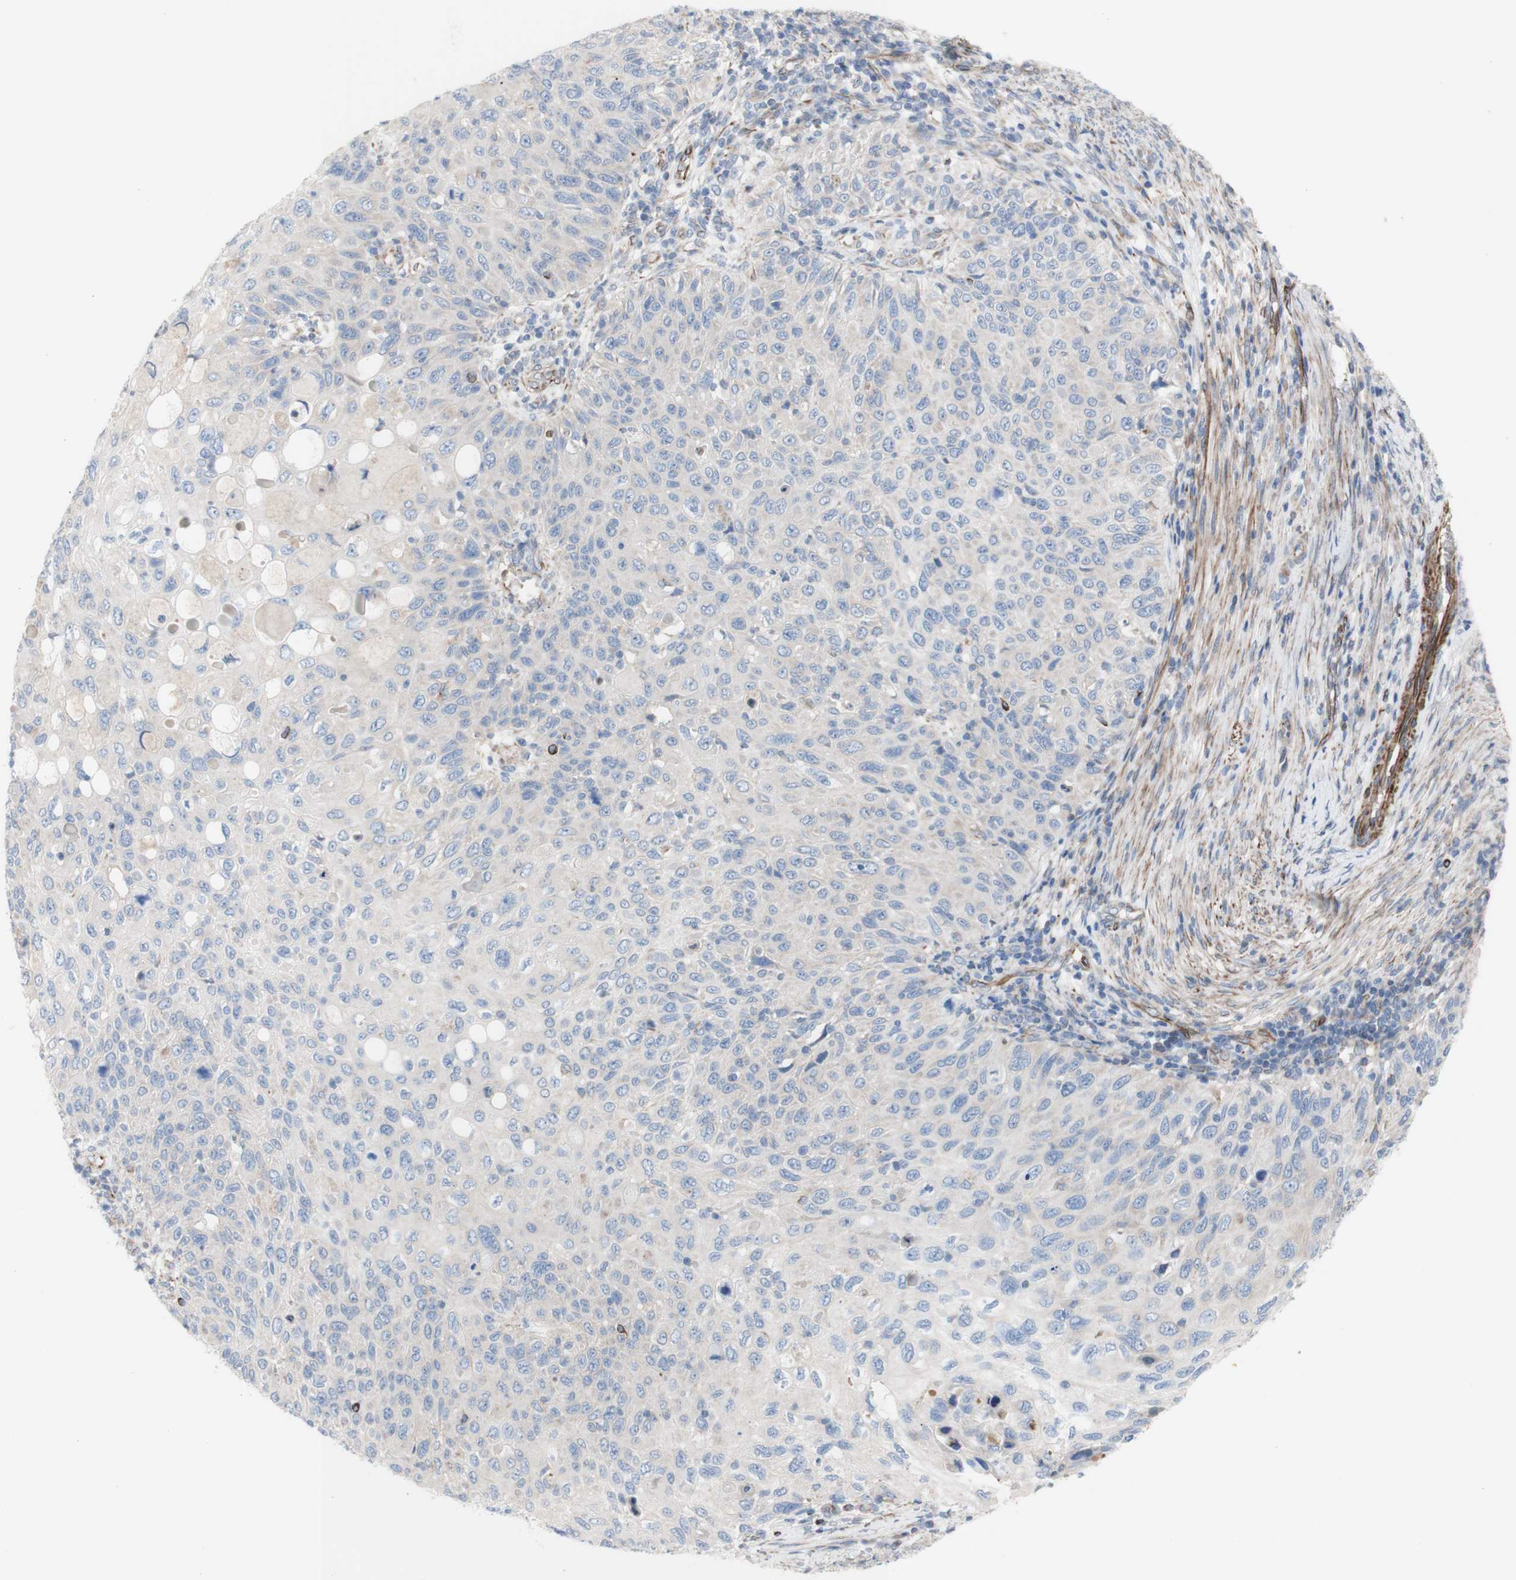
{"staining": {"intensity": "negative", "quantity": "none", "location": "none"}, "tissue": "cervical cancer", "cell_type": "Tumor cells", "image_type": "cancer", "snomed": [{"axis": "morphology", "description": "Squamous cell carcinoma, NOS"}, {"axis": "topography", "description": "Cervix"}], "caption": "DAB immunohistochemical staining of human cervical squamous cell carcinoma reveals no significant staining in tumor cells.", "gene": "AGPAT5", "patient": {"sex": "female", "age": 70}}